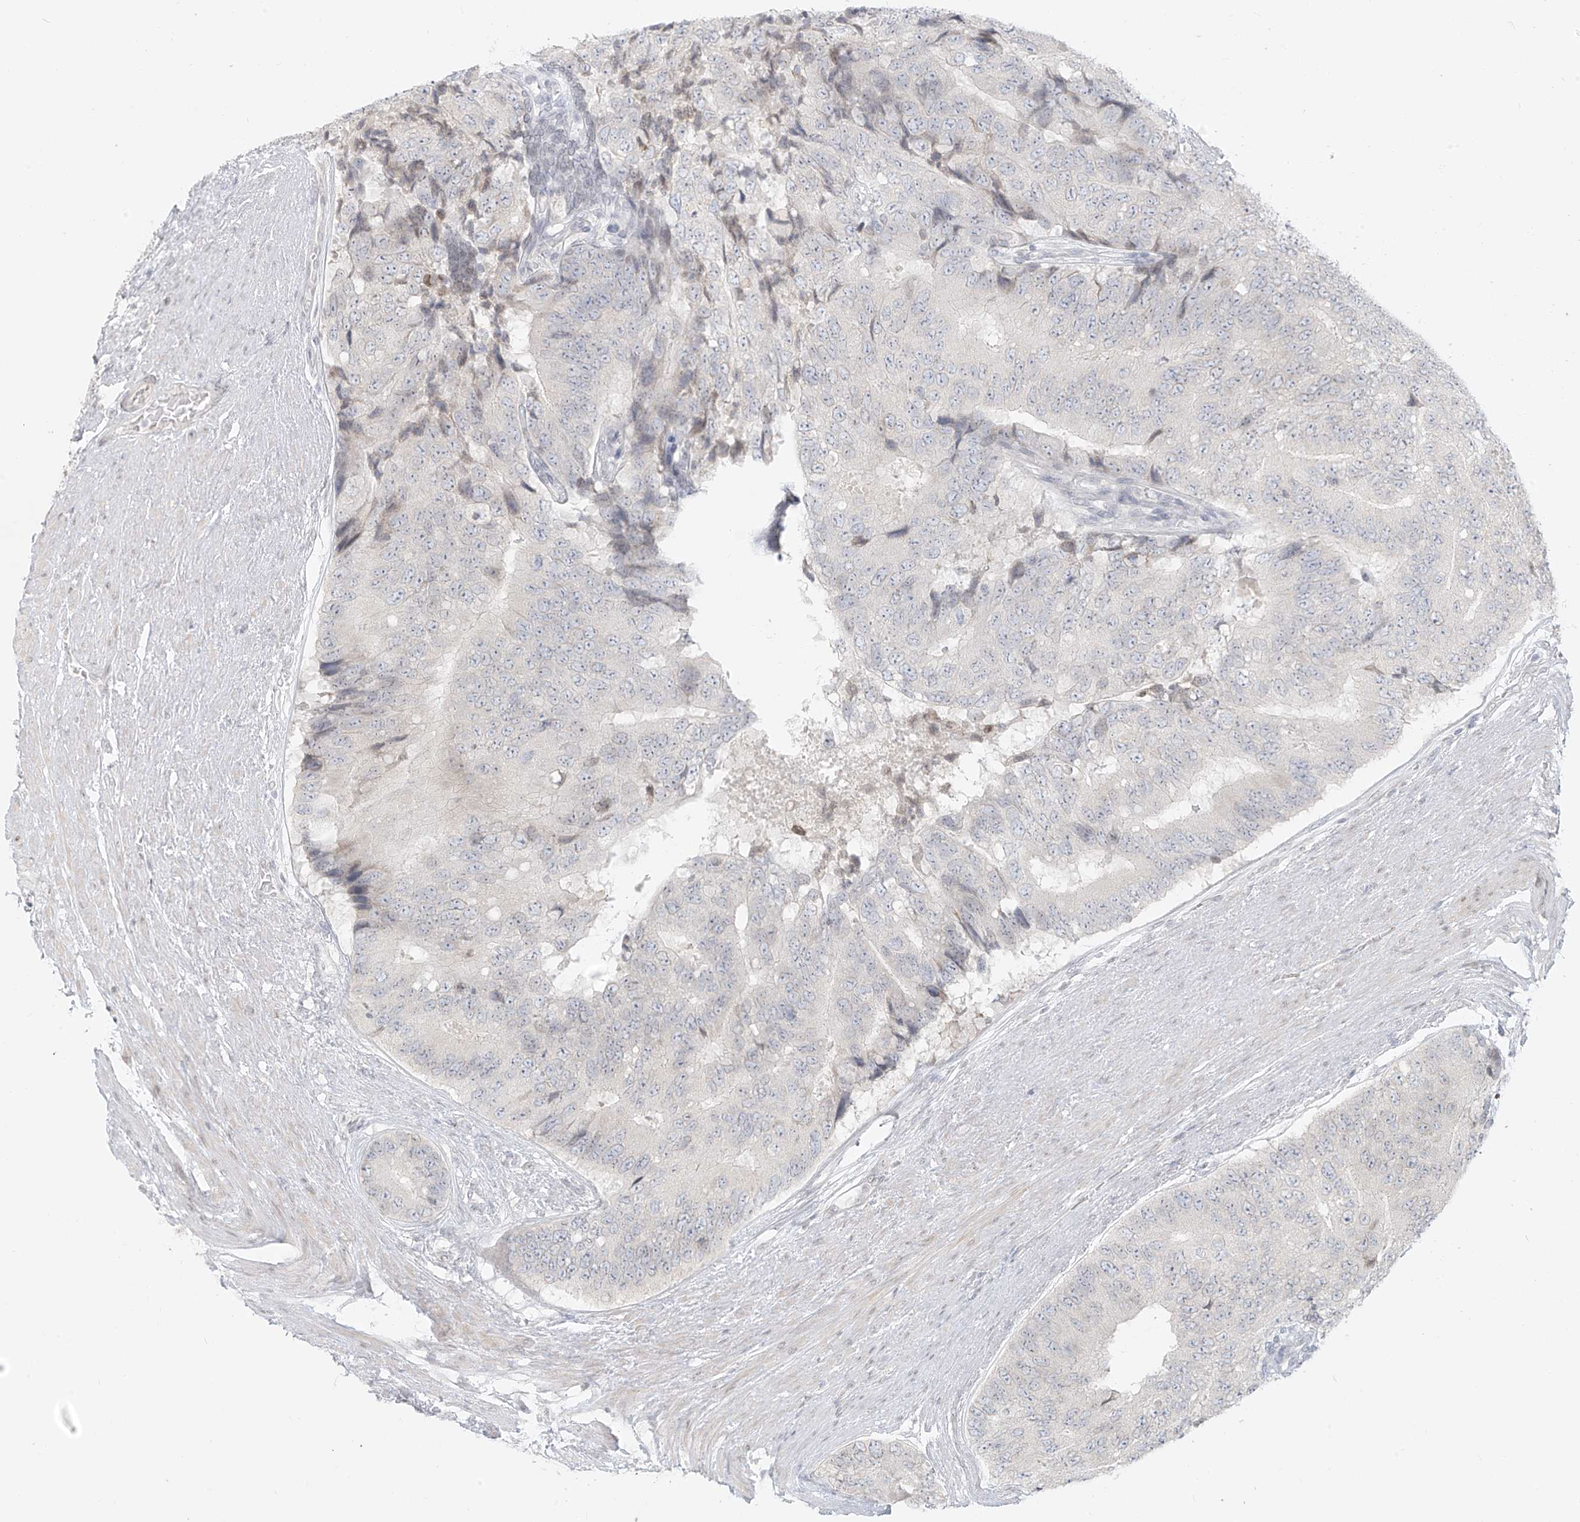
{"staining": {"intensity": "negative", "quantity": "none", "location": "none"}, "tissue": "prostate cancer", "cell_type": "Tumor cells", "image_type": "cancer", "snomed": [{"axis": "morphology", "description": "Adenocarcinoma, High grade"}, {"axis": "topography", "description": "Prostate"}], "caption": "A histopathology image of human high-grade adenocarcinoma (prostate) is negative for staining in tumor cells.", "gene": "OSBPL7", "patient": {"sex": "male", "age": 70}}